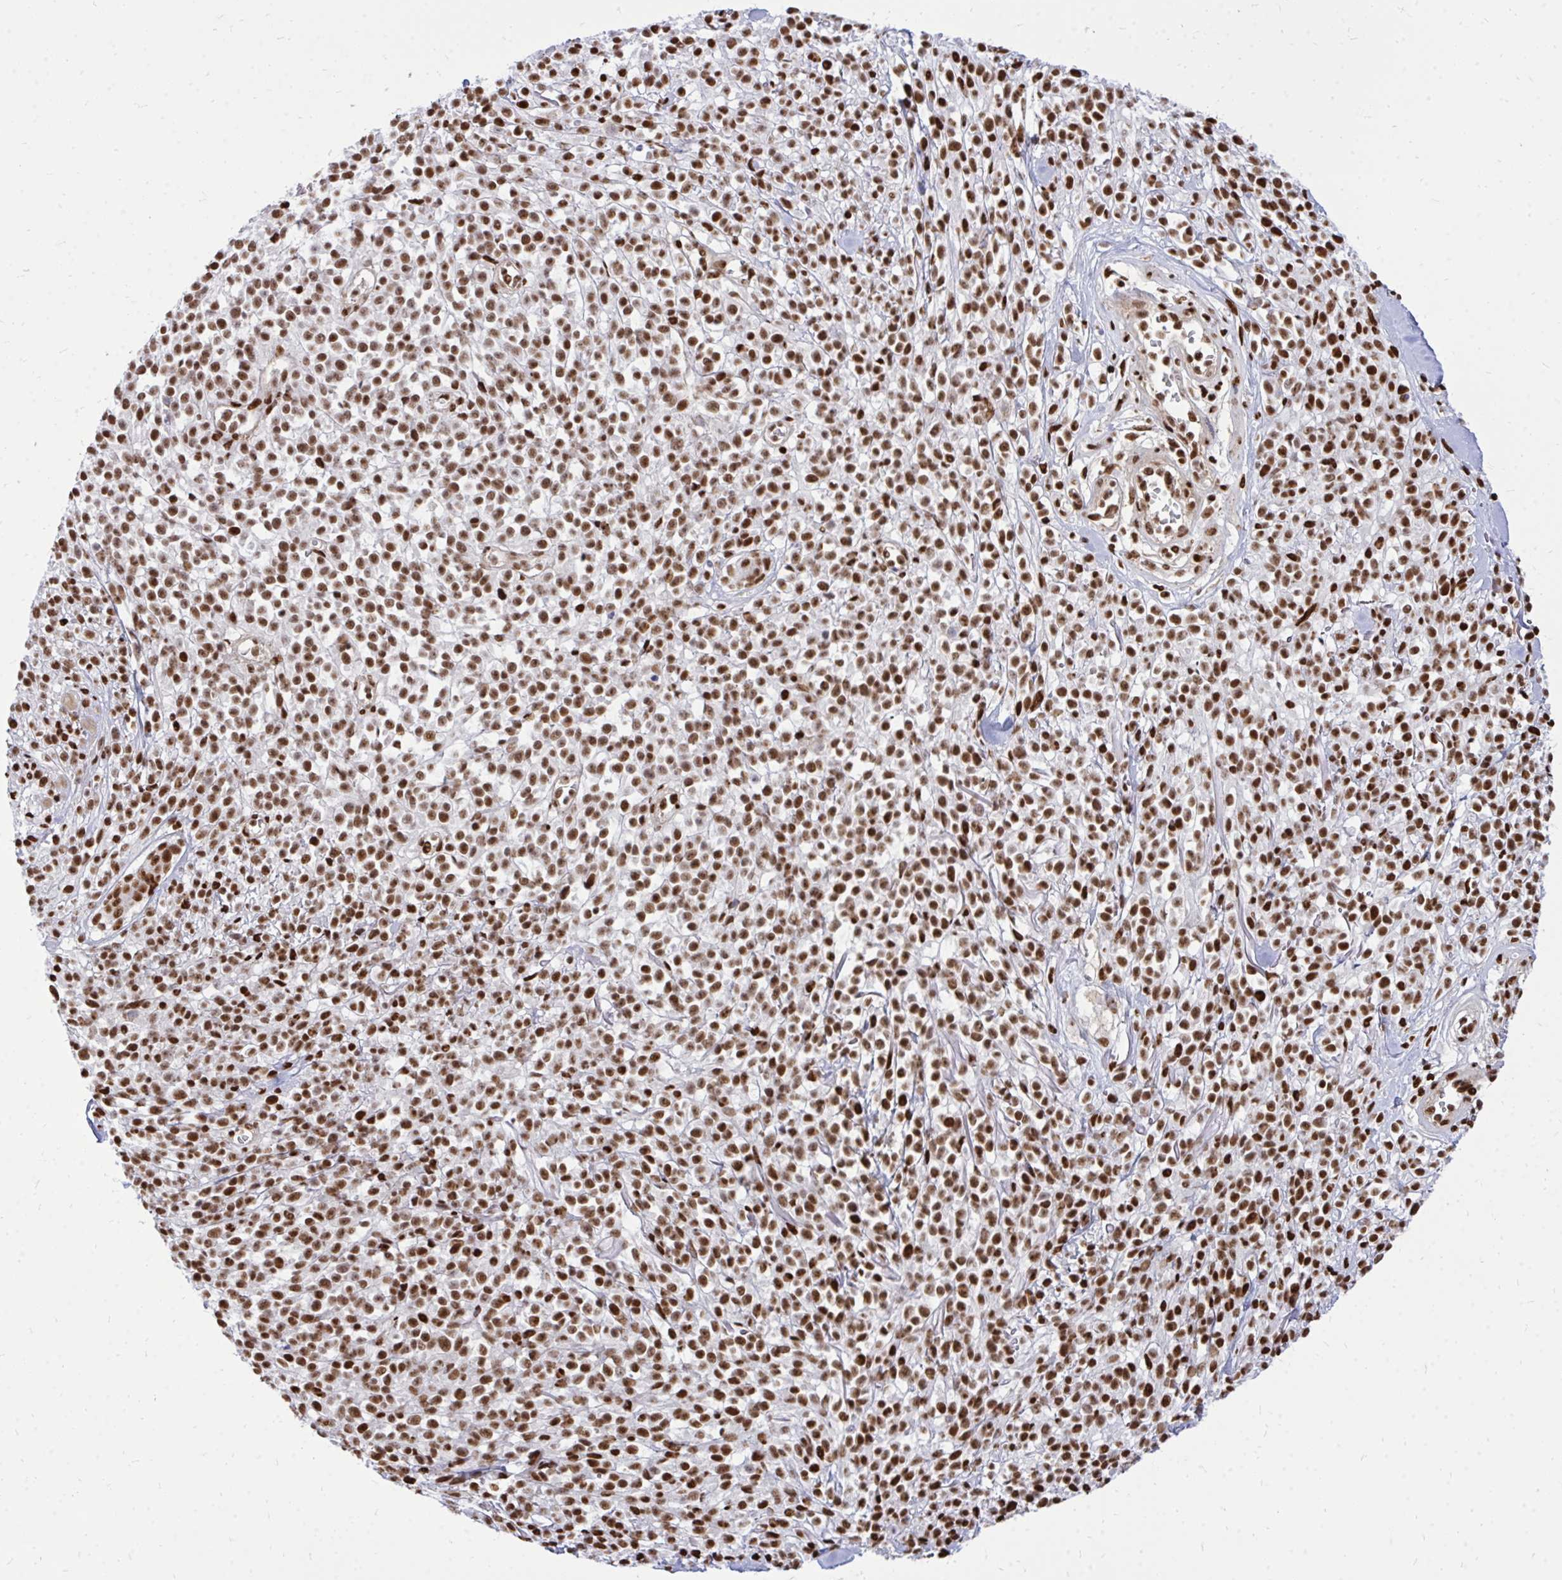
{"staining": {"intensity": "strong", "quantity": ">75%", "location": "nuclear"}, "tissue": "melanoma", "cell_type": "Tumor cells", "image_type": "cancer", "snomed": [{"axis": "morphology", "description": "Malignant melanoma, NOS"}, {"axis": "topography", "description": "Skin"}, {"axis": "topography", "description": "Skin of trunk"}], "caption": "Brown immunohistochemical staining in melanoma reveals strong nuclear expression in about >75% of tumor cells. The staining was performed using DAB, with brown indicating positive protein expression. Nuclei are stained blue with hematoxylin.", "gene": "TBL1Y", "patient": {"sex": "male", "age": 74}}